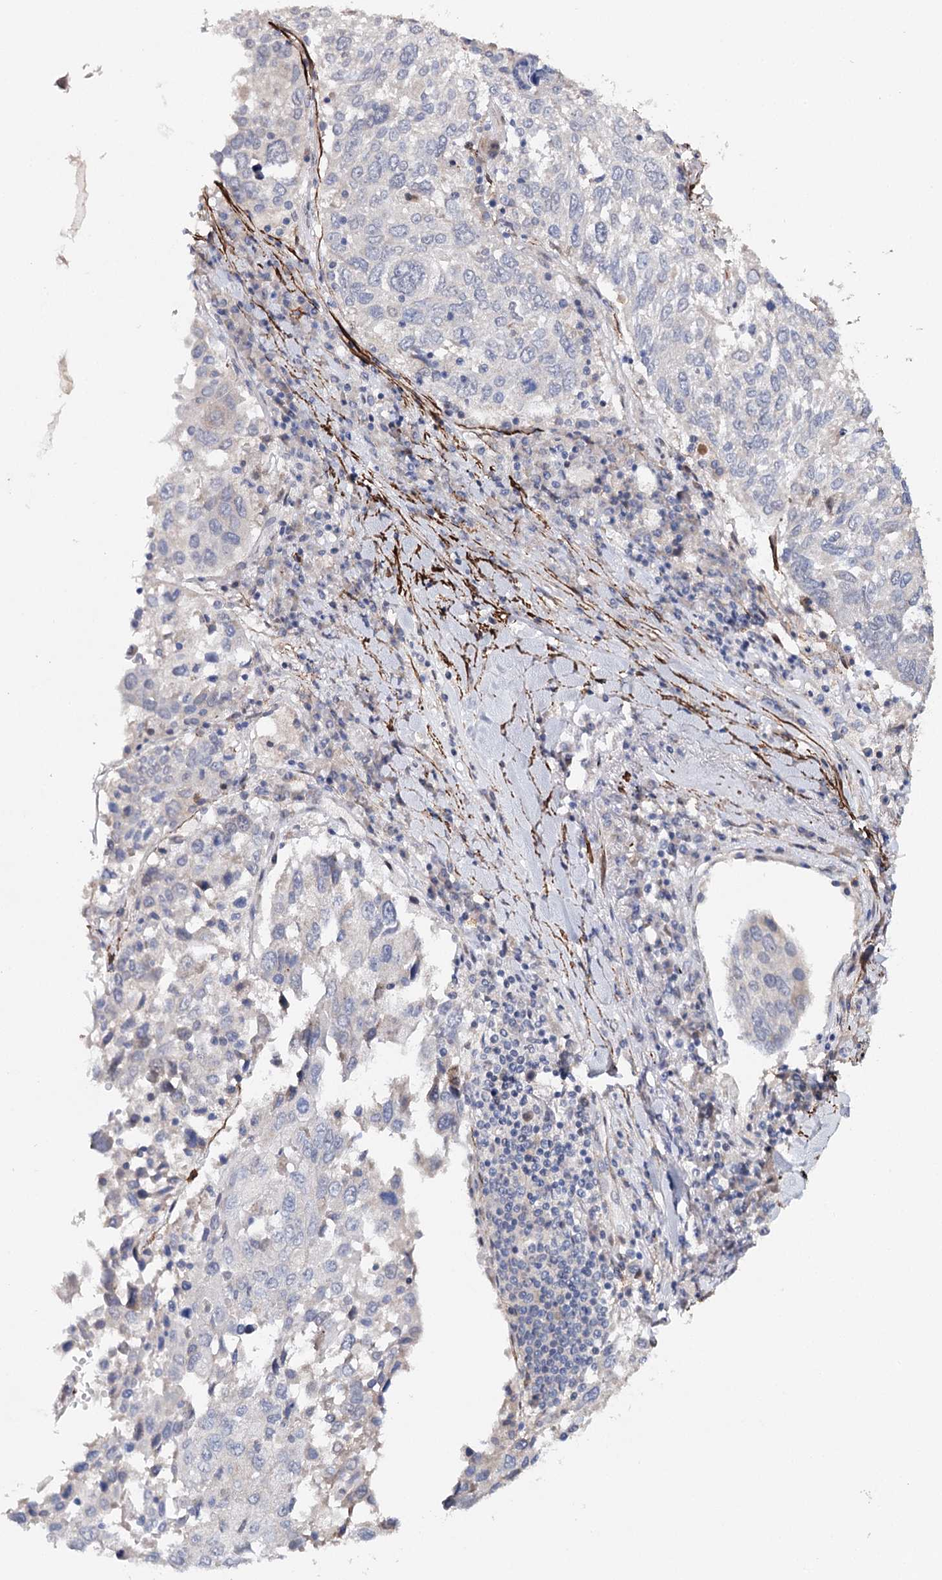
{"staining": {"intensity": "negative", "quantity": "none", "location": "none"}, "tissue": "lung cancer", "cell_type": "Tumor cells", "image_type": "cancer", "snomed": [{"axis": "morphology", "description": "Squamous cell carcinoma, NOS"}, {"axis": "topography", "description": "Lung"}], "caption": "High magnification brightfield microscopy of squamous cell carcinoma (lung) stained with DAB (brown) and counterstained with hematoxylin (blue): tumor cells show no significant positivity.", "gene": "CFAP46", "patient": {"sex": "male", "age": 65}}